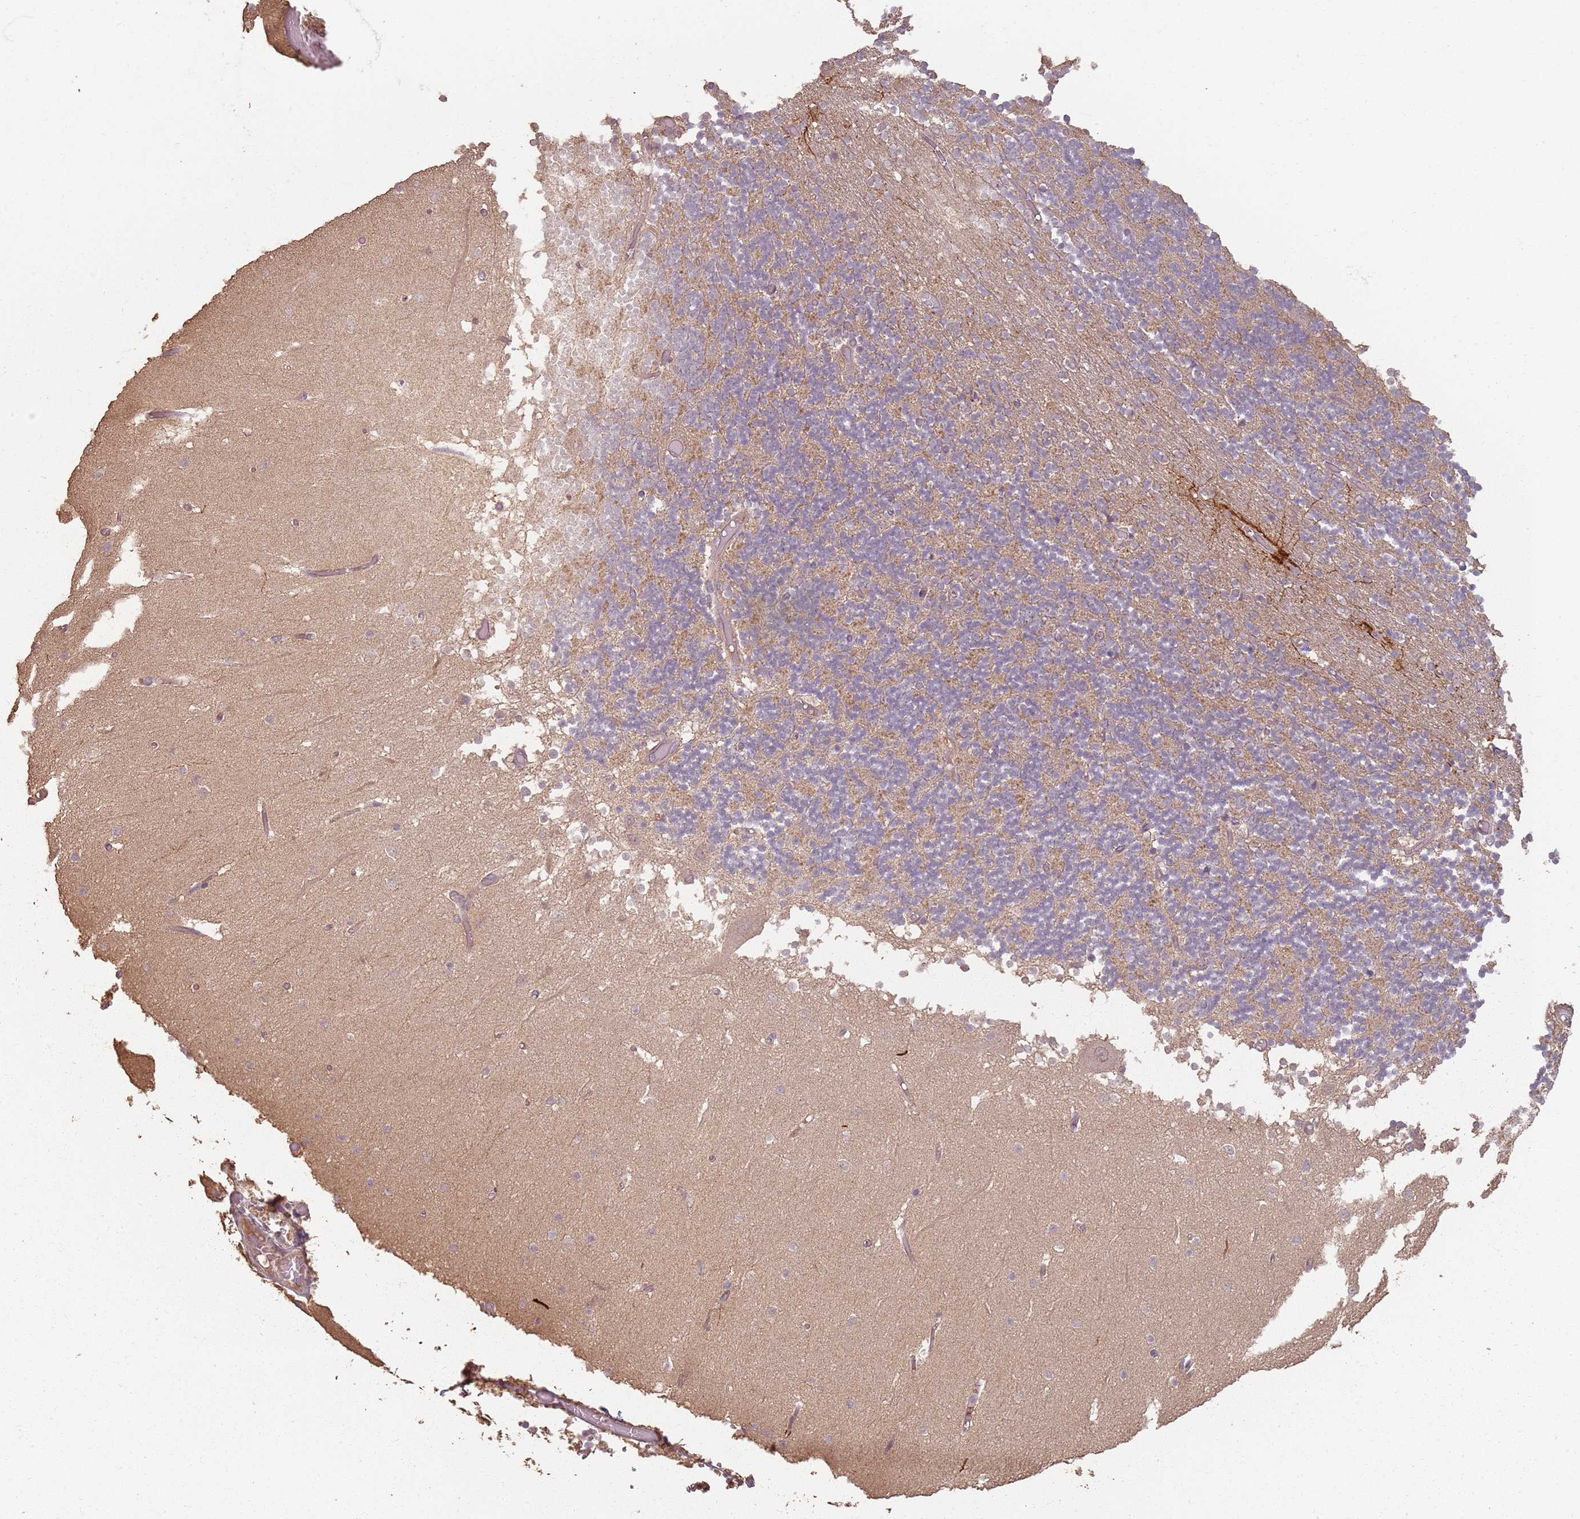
{"staining": {"intensity": "weak", "quantity": "25%-75%", "location": "cytoplasmic/membranous"}, "tissue": "cerebellum", "cell_type": "Cells in granular layer", "image_type": "normal", "snomed": [{"axis": "morphology", "description": "Normal tissue, NOS"}, {"axis": "topography", "description": "Cerebellum"}], "caption": "Human cerebellum stained for a protein (brown) reveals weak cytoplasmic/membranous positive expression in approximately 25%-75% of cells in granular layer.", "gene": "CCDC168", "patient": {"sex": "female", "age": 28}}